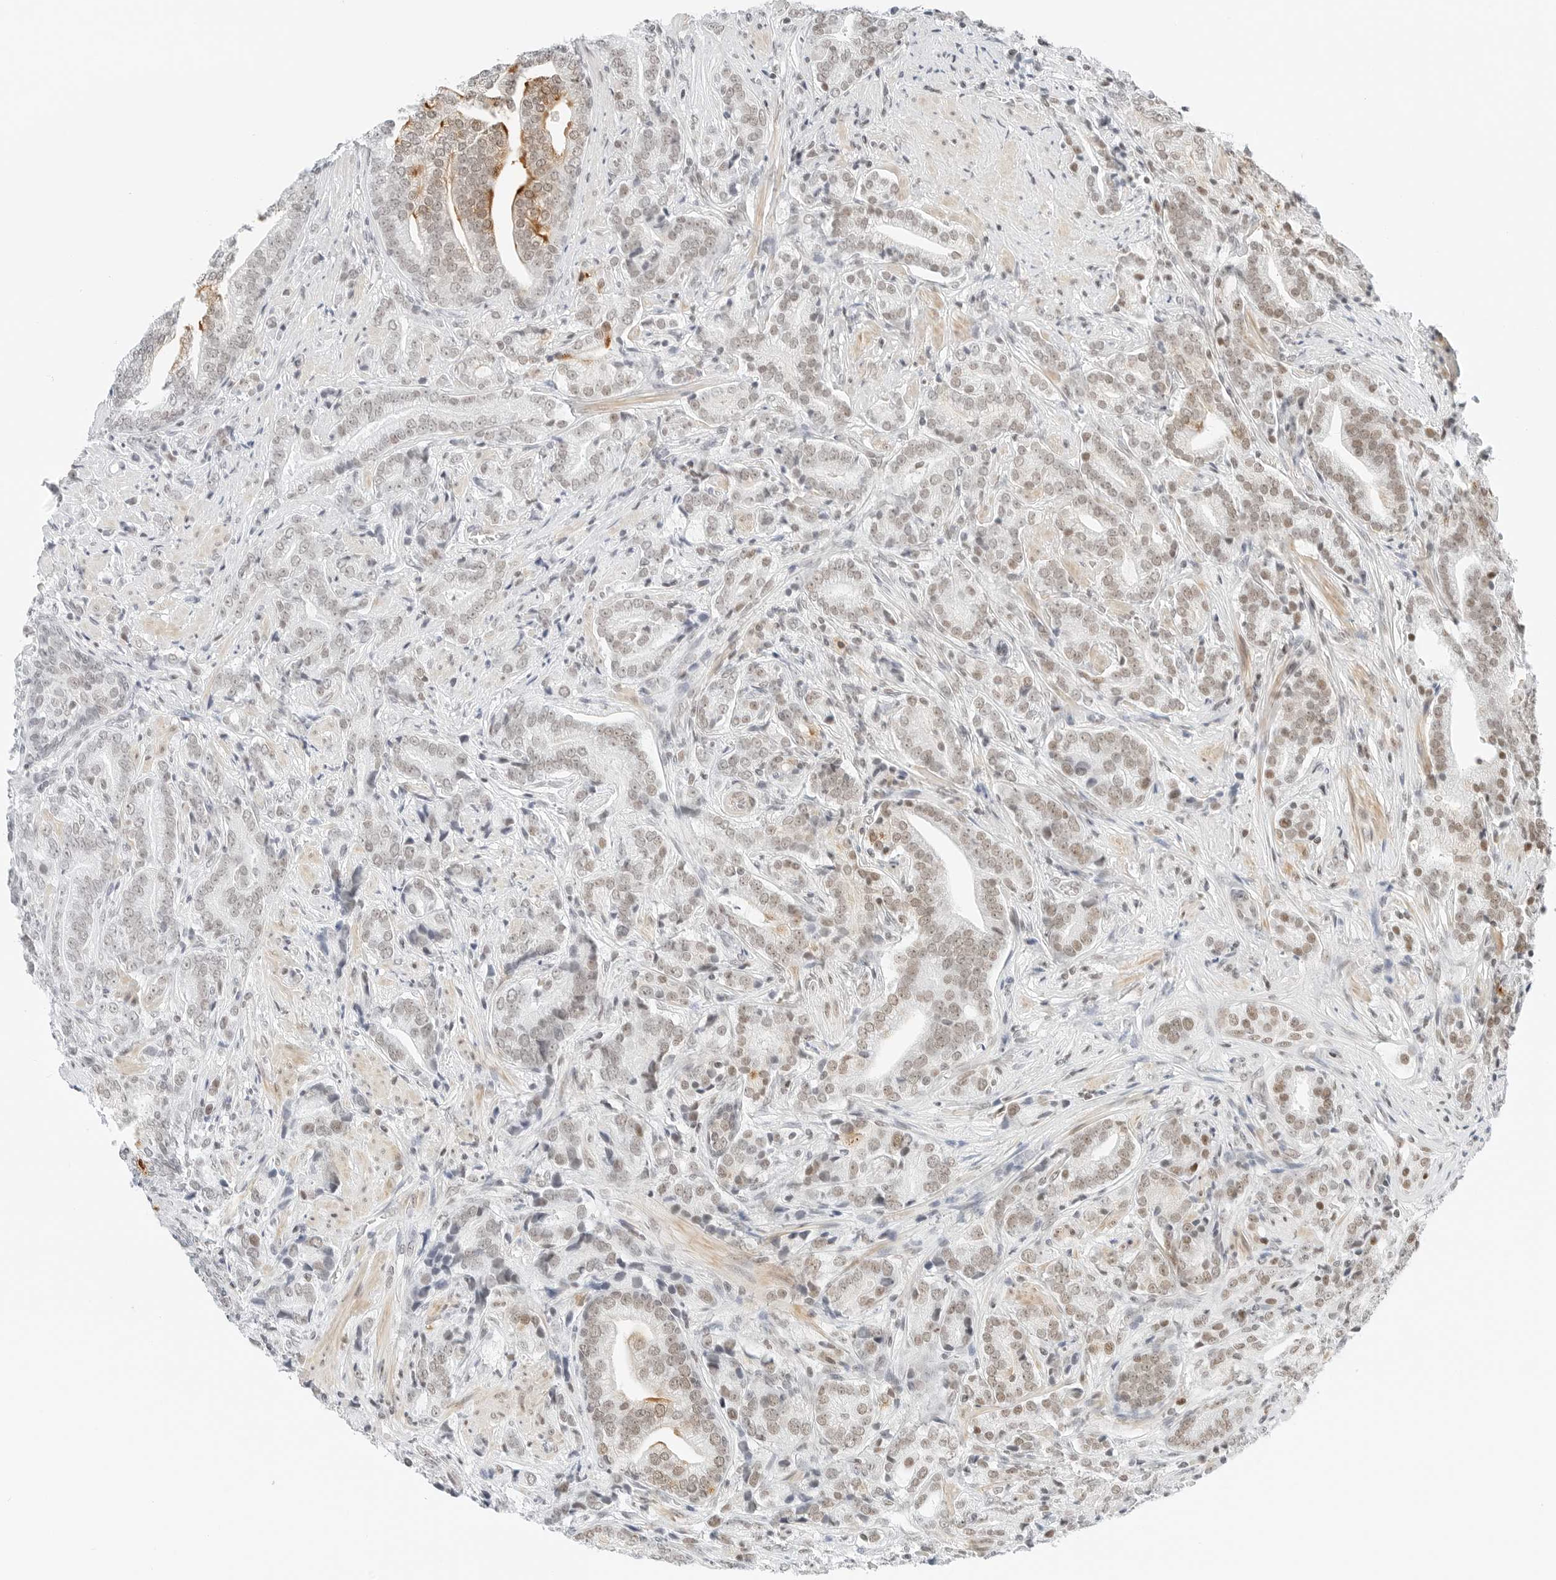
{"staining": {"intensity": "moderate", "quantity": "25%-75%", "location": "cytoplasmic/membranous,nuclear"}, "tissue": "prostate cancer", "cell_type": "Tumor cells", "image_type": "cancer", "snomed": [{"axis": "morphology", "description": "Adenocarcinoma, High grade"}, {"axis": "topography", "description": "Prostate"}], "caption": "Immunohistochemistry photomicrograph of adenocarcinoma (high-grade) (prostate) stained for a protein (brown), which exhibits medium levels of moderate cytoplasmic/membranous and nuclear positivity in about 25%-75% of tumor cells.", "gene": "CRTC2", "patient": {"sex": "male", "age": 57}}